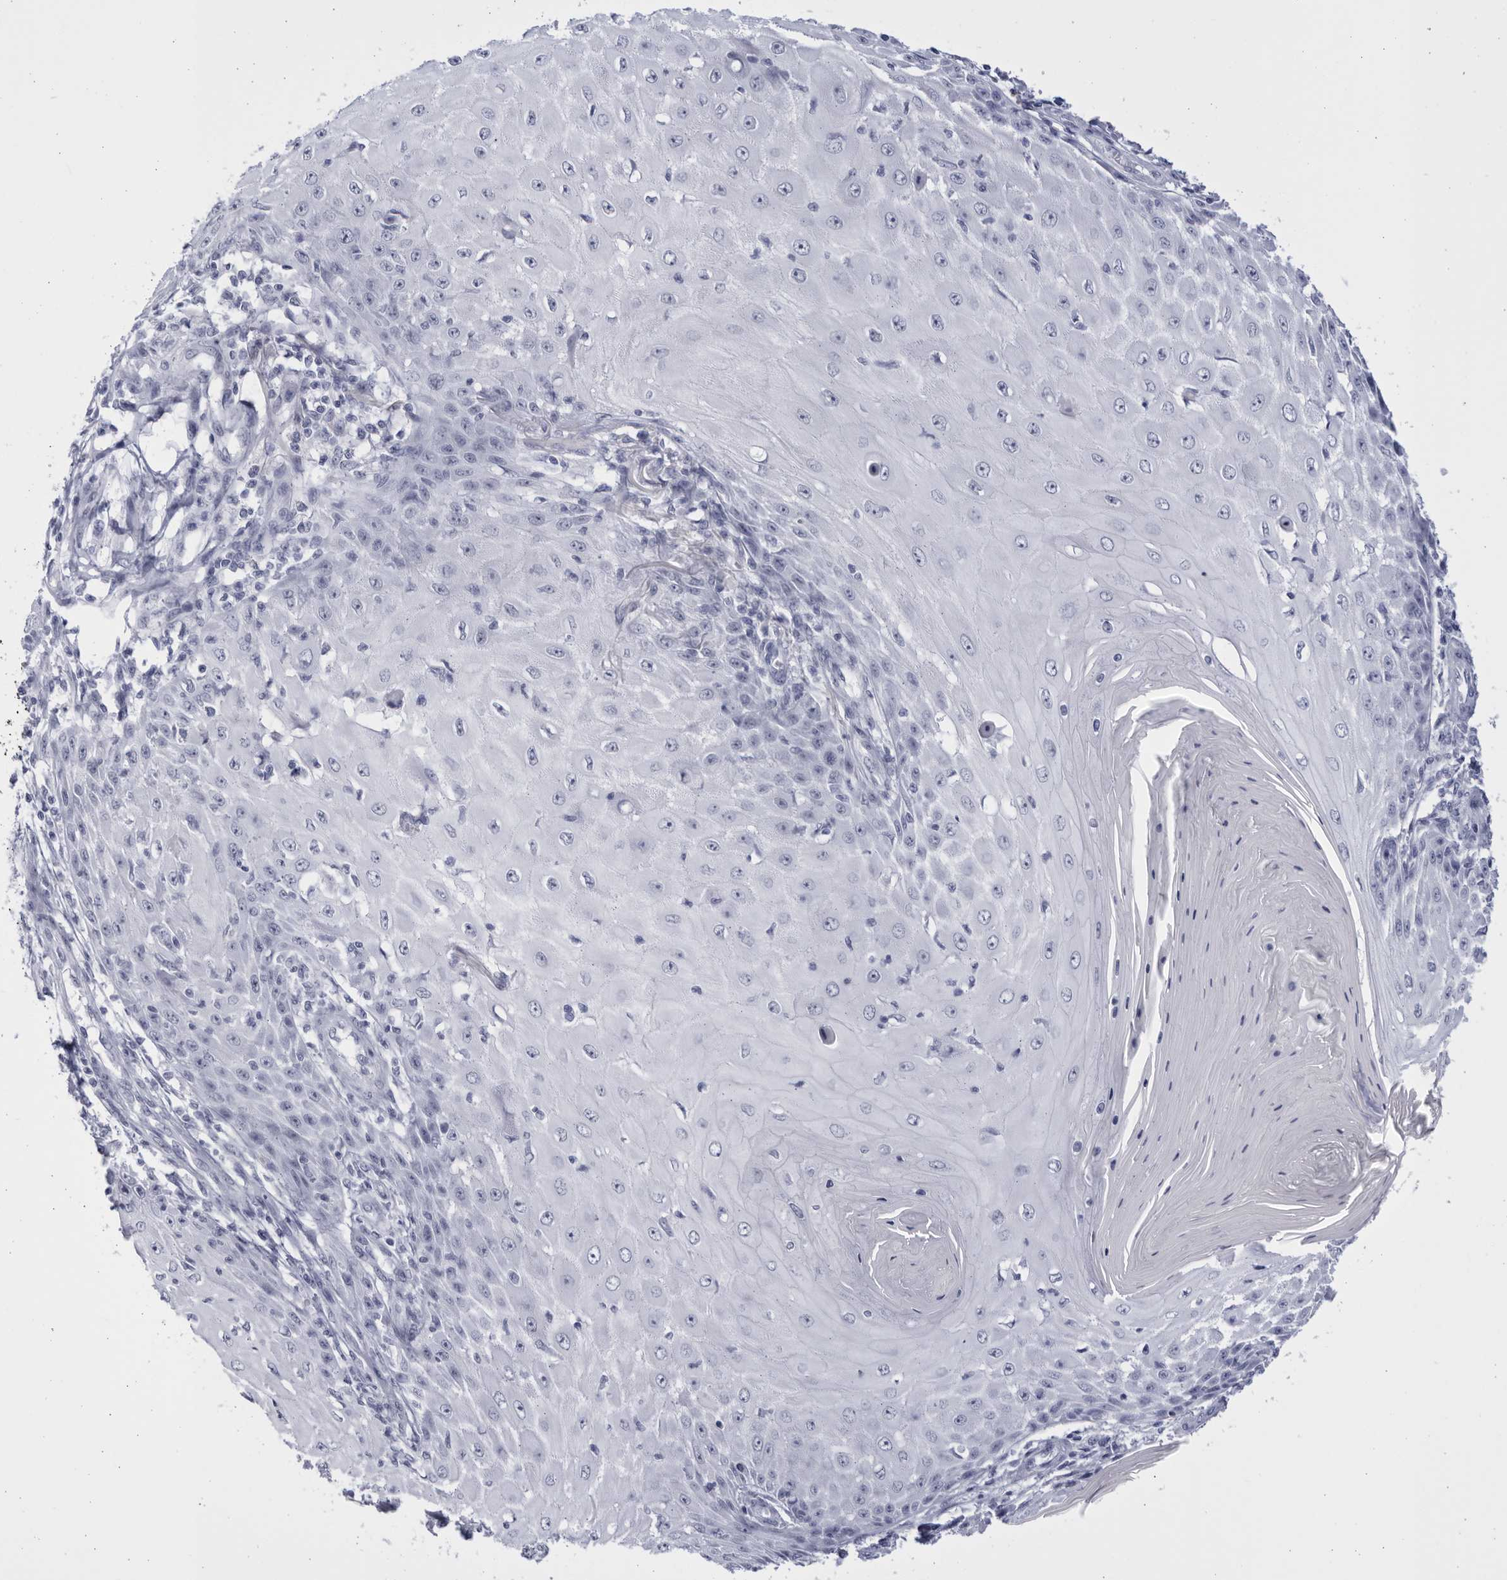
{"staining": {"intensity": "negative", "quantity": "none", "location": "none"}, "tissue": "skin cancer", "cell_type": "Tumor cells", "image_type": "cancer", "snomed": [{"axis": "morphology", "description": "Squamous cell carcinoma, NOS"}, {"axis": "topography", "description": "Skin"}], "caption": "This is an immunohistochemistry (IHC) photomicrograph of skin cancer. There is no staining in tumor cells.", "gene": "CCDC181", "patient": {"sex": "female", "age": 73}}